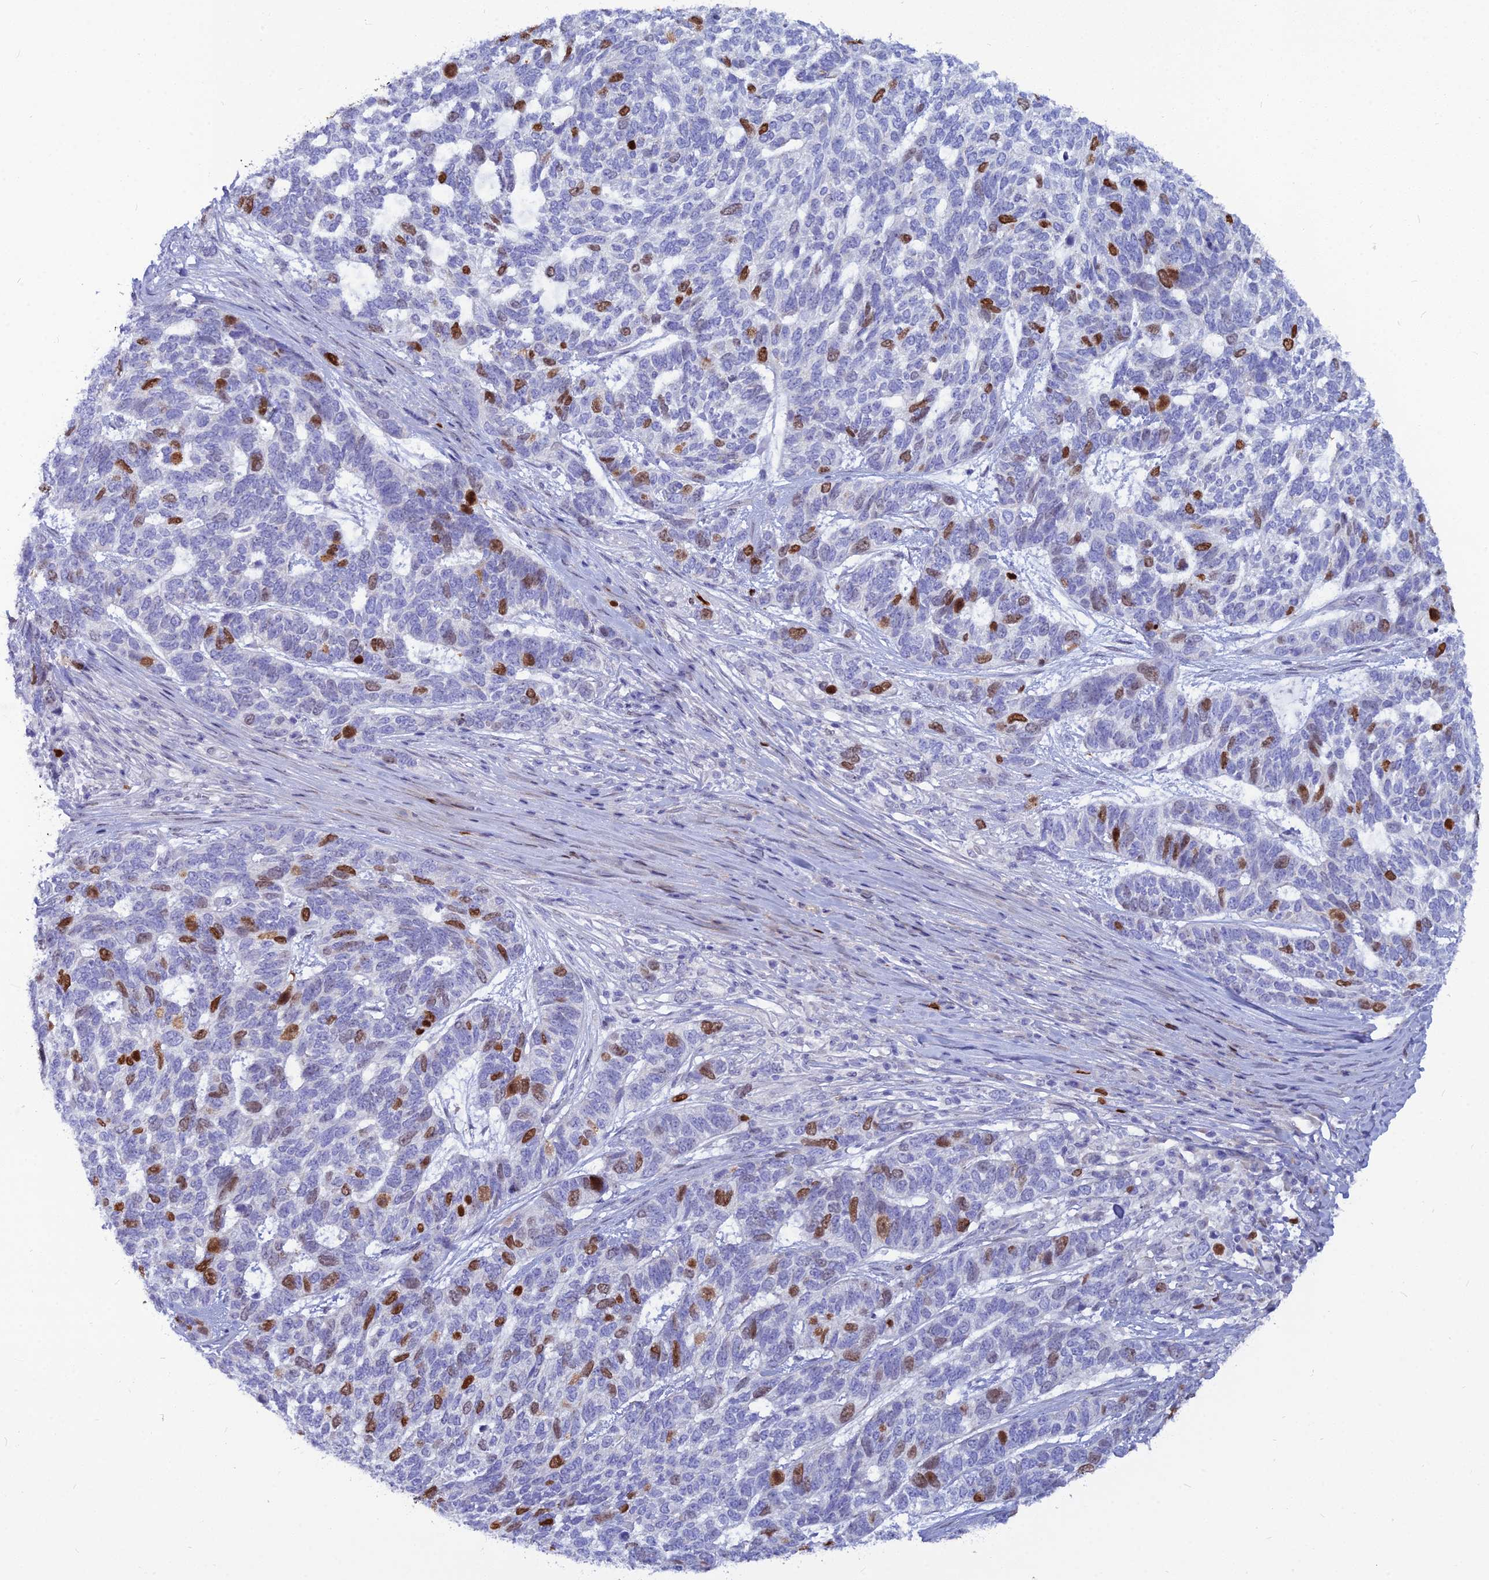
{"staining": {"intensity": "strong", "quantity": "<25%", "location": "nuclear"}, "tissue": "skin cancer", "cell_type": "Tumor cells", "image_type": "cancer", "snomed": [{"axis": "morphology", "description": "Basal cell carcinoma"}, {"axis": "topography", "description": "Skin"}], "caption": "A high-resolution photomicrograph shows immunohistochemistry staining of basal cell carcinoma (skin), which displays strong nuclear staining in about <25% of tumor cells. The protein of interest is stained brown, and the nuclei are stained in blue (DAB (3,3'-diaminobenzidine) IHC with brightfield microscopy, high magnification).", "gene": "NUSAP1", "patient": {"sex": "female", "age": 65}}